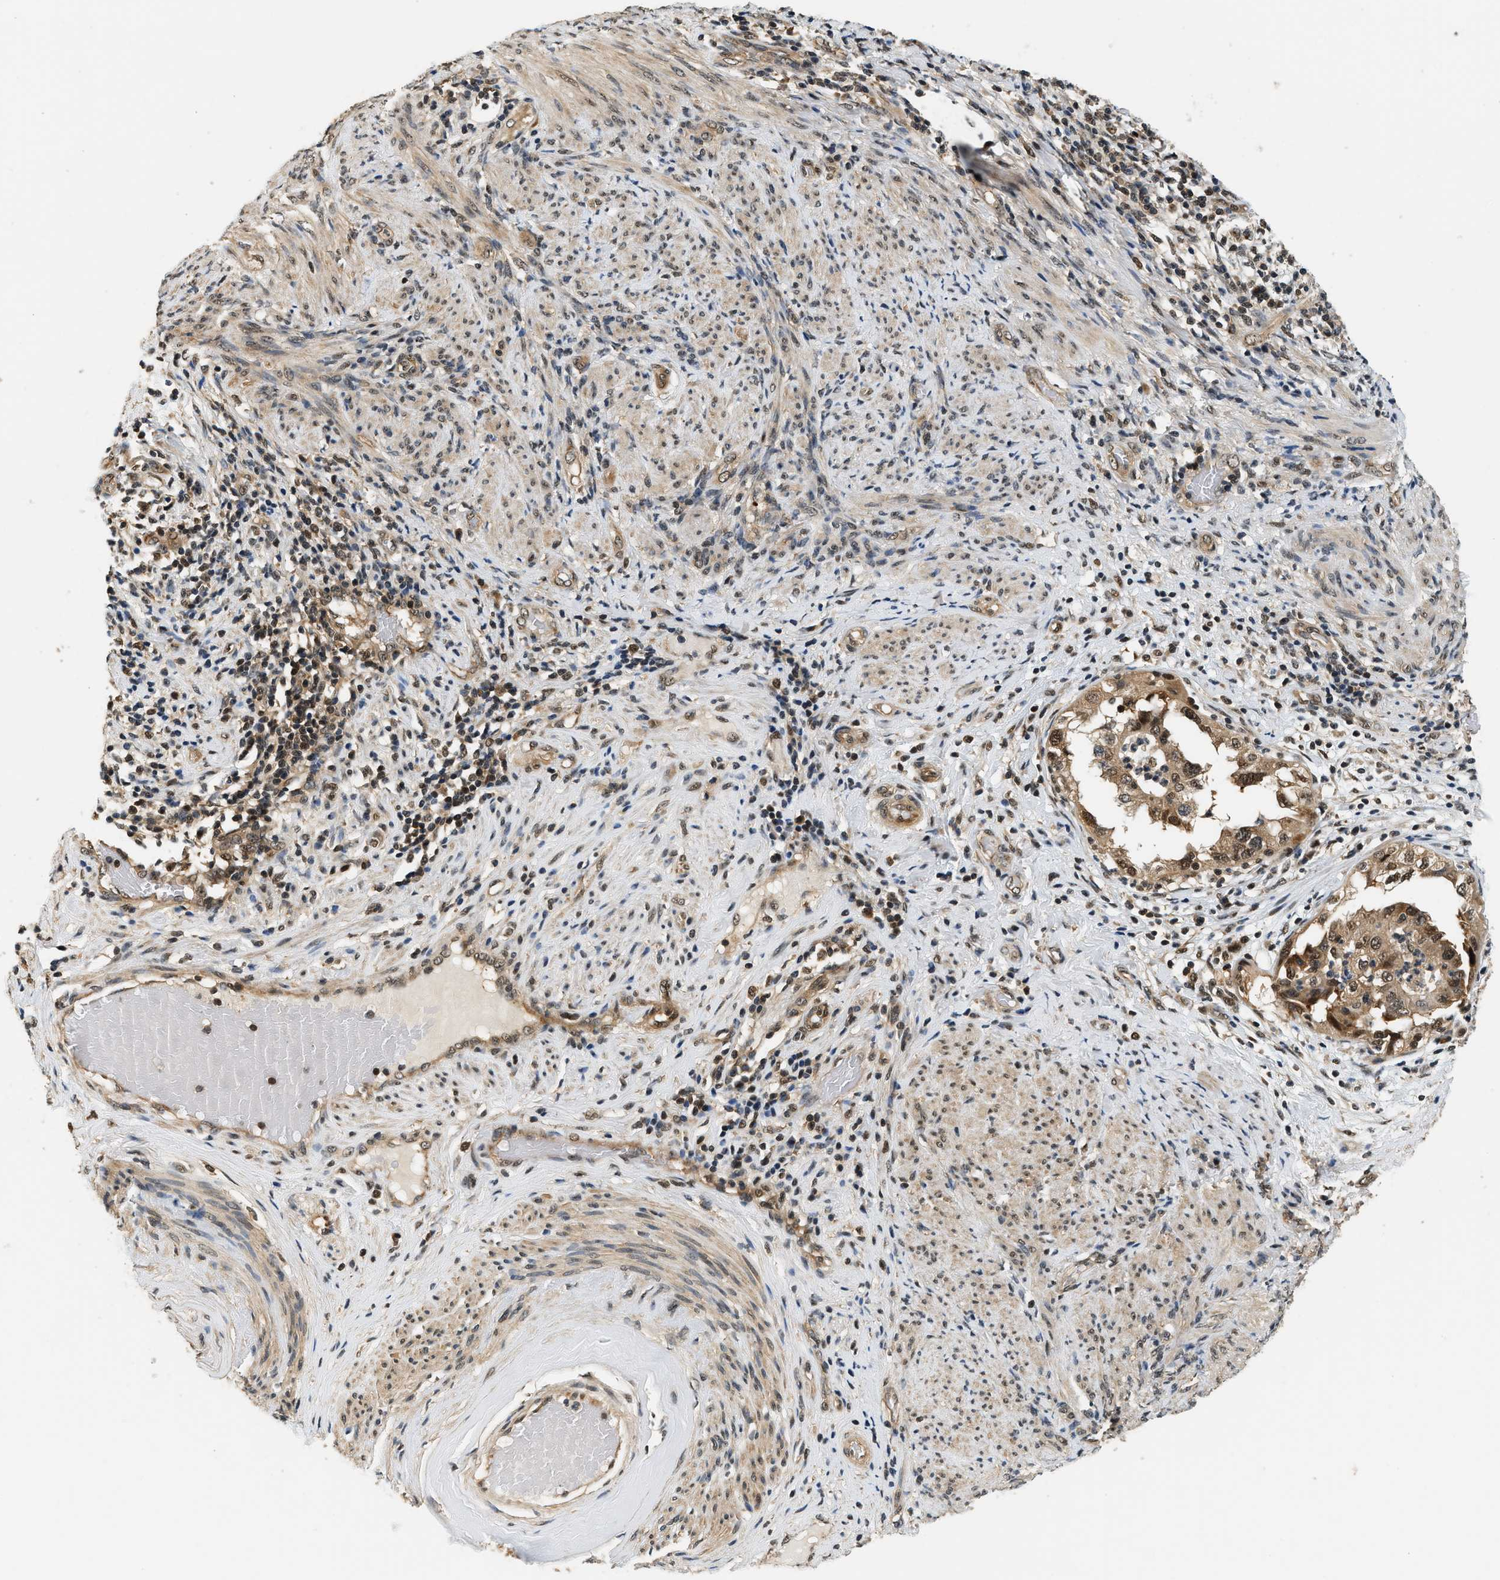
{"staining": {"intensity": "moderate", "quantity": ">75%", "location": "cytoplasmic/membranous,nuclear"}, "tissue": "endometrial cancer", "cell_type": "Tumor cells", "image_type": "cancer", "snomed": [{"axis": "morphology", "description": "Adenocarcinoma, NOS"}, {"axis": "topography", "description": "Endometrium"}], "caption": "Immunohistochemical staining of human adenocarcinoma (endometrial) demonstrates moderate cytoplasmic/membranous and nuclear protein staining in approximately >75% of tumor cells.", "gene": "PSMD3", "patient": {"sex": "female", "age": 85}}